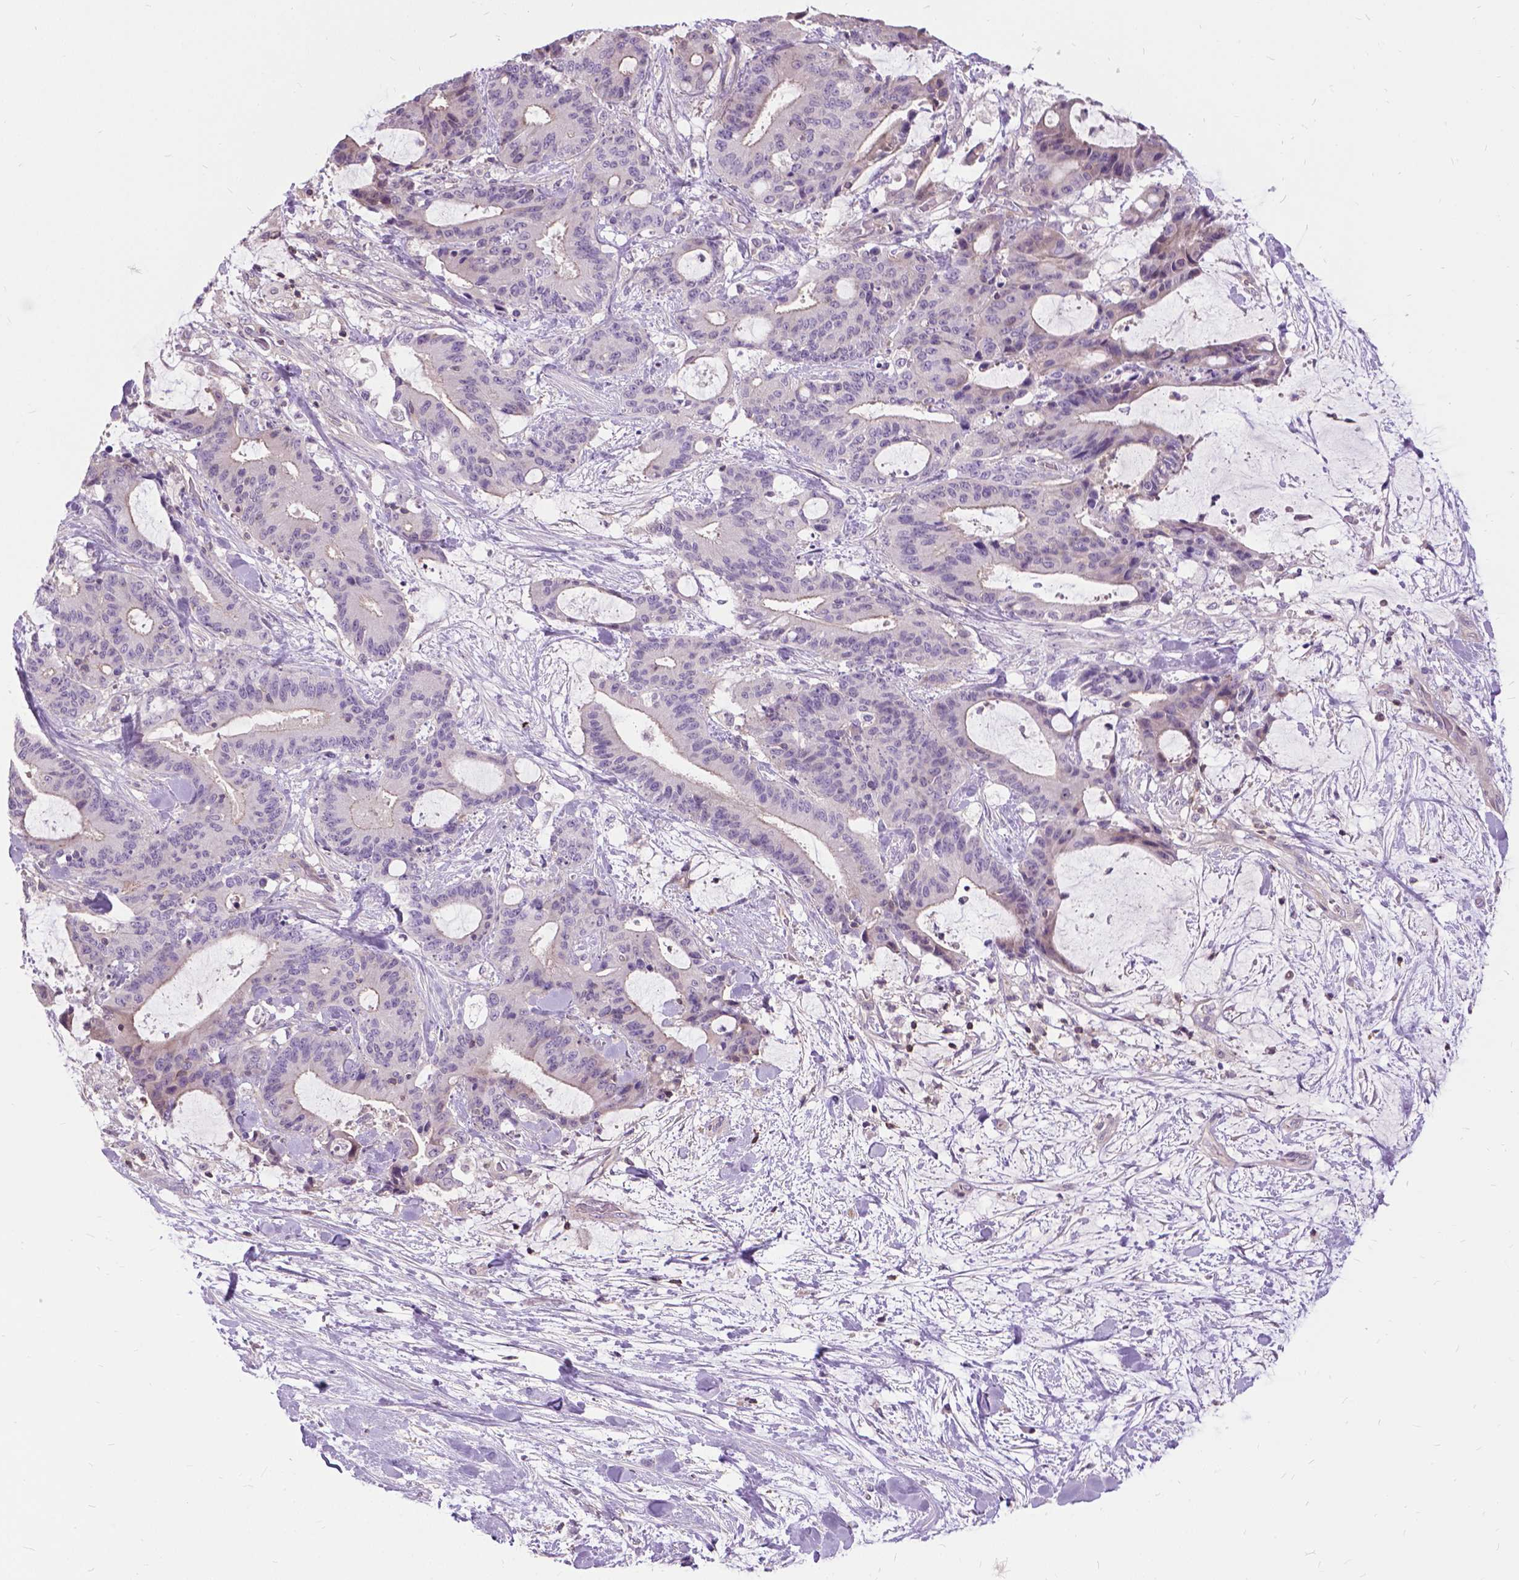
{"staining": {"intensity": "negative", "quantity": "none", "location": "none"}, "tissue": "liver cancer", "cell_type": "Tumor cells", "image_type": "cancer", "snomed": [{"axis": "morphology", "description": "Cholangiocarcinoma"}, {"axis": "topography", "description": "Liver"}], "caption": "This is a histopathology image of immunohistochemistry (IHC) staining of liver cancer, which shows no expression in tumor cells. The staining was performed using DAB (3,3'-diaminobenzidine) to visualize the protein expression in brown, while the nuclei were stained in blue with hematoxylin (Magnification: 20x).", "gene": "JAK3", "patient": {"sex": "female", "age": 73}}